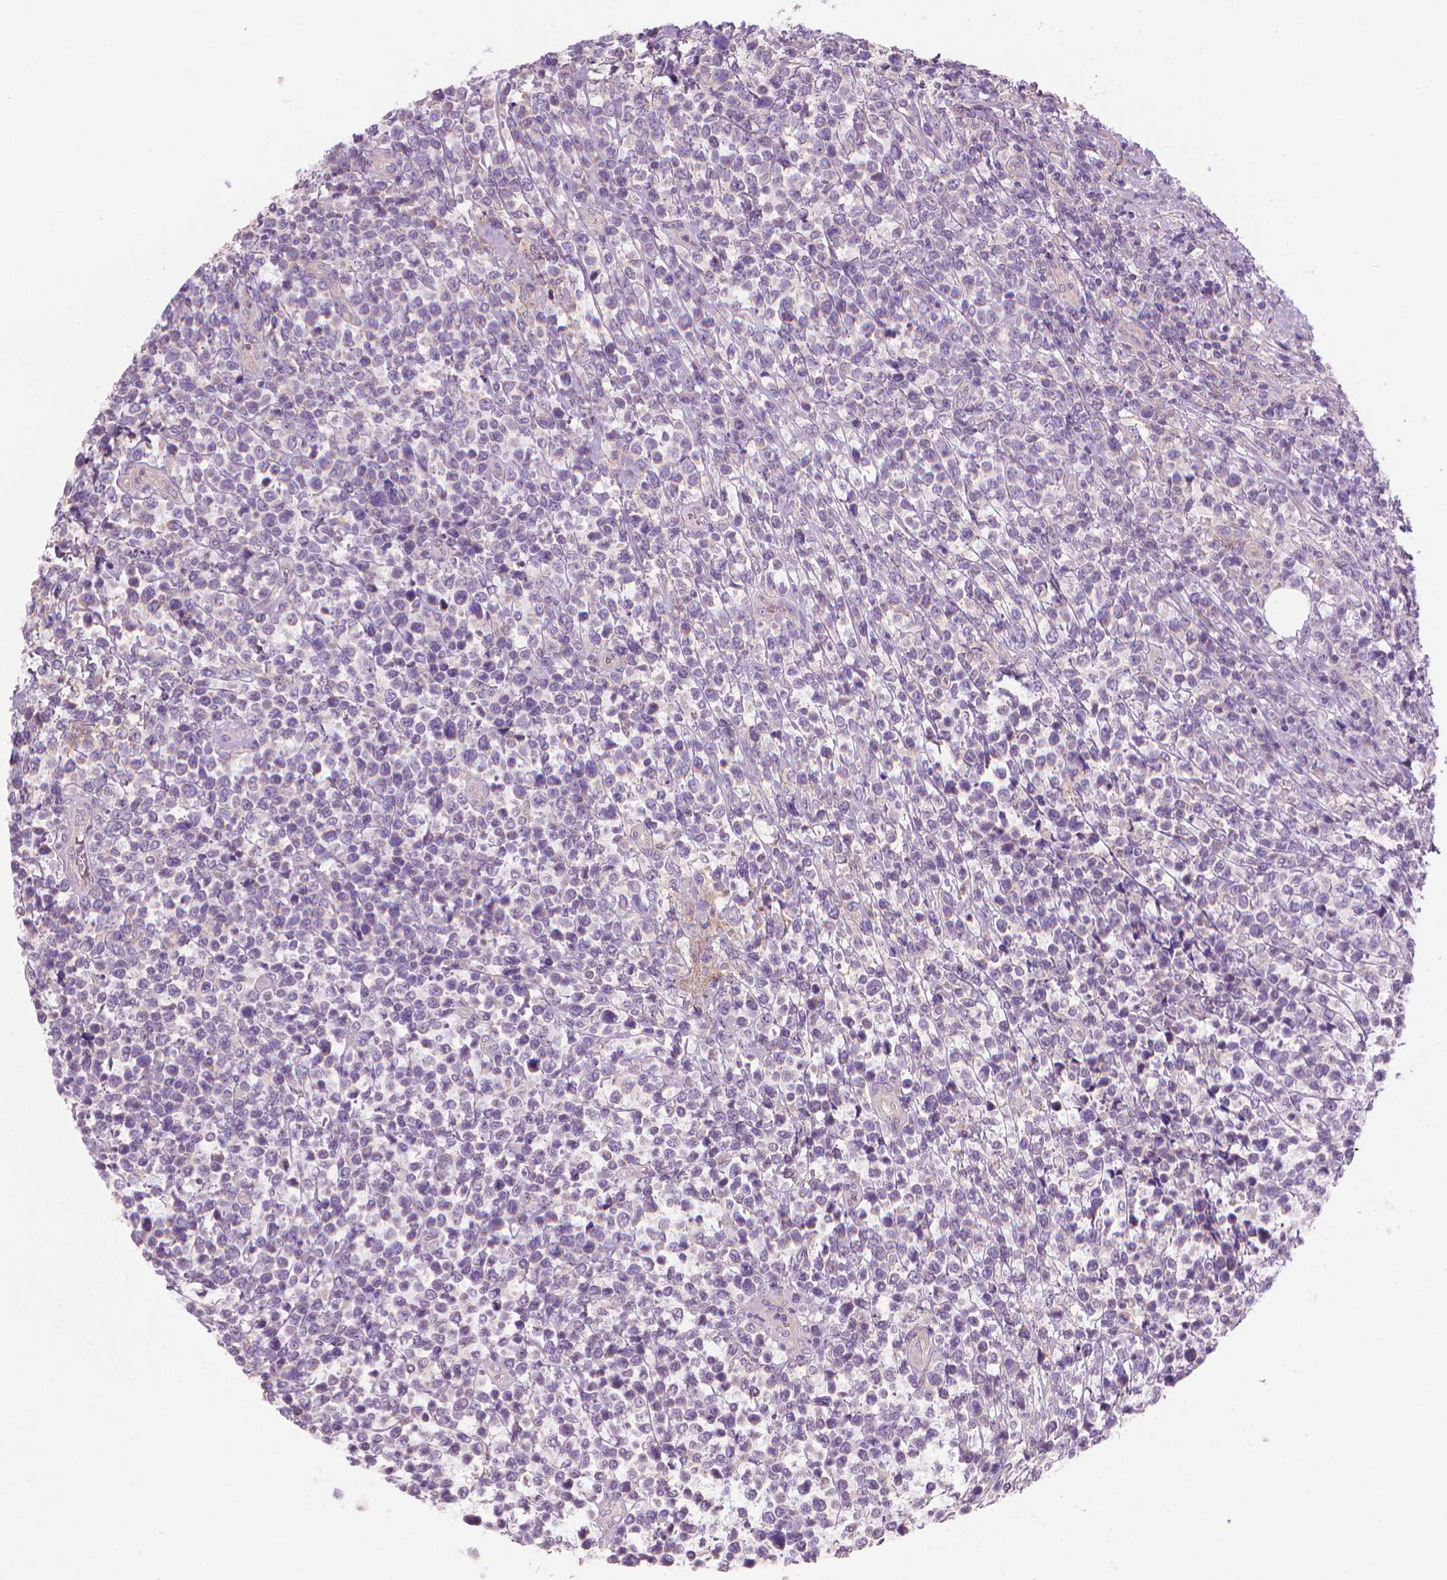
{"staining": {"intensity": "negative", "quantity": "none", "location": "none"}, "tissue": "lymphoma", "cell_type": "Tumor cells", "image_type": "cancer", "snomed": [{"axis": "morphology", "description": "Malignant lymphoma, non-Hodgkin's type, High grade"}, {"axis": "topography", "description": "Soft tissue"}], "caption": "There is no significant positivity in tumor cells of lymphoma.", "gene": "RIIAD1", "patient": {"sex": "female", "age": 56}}